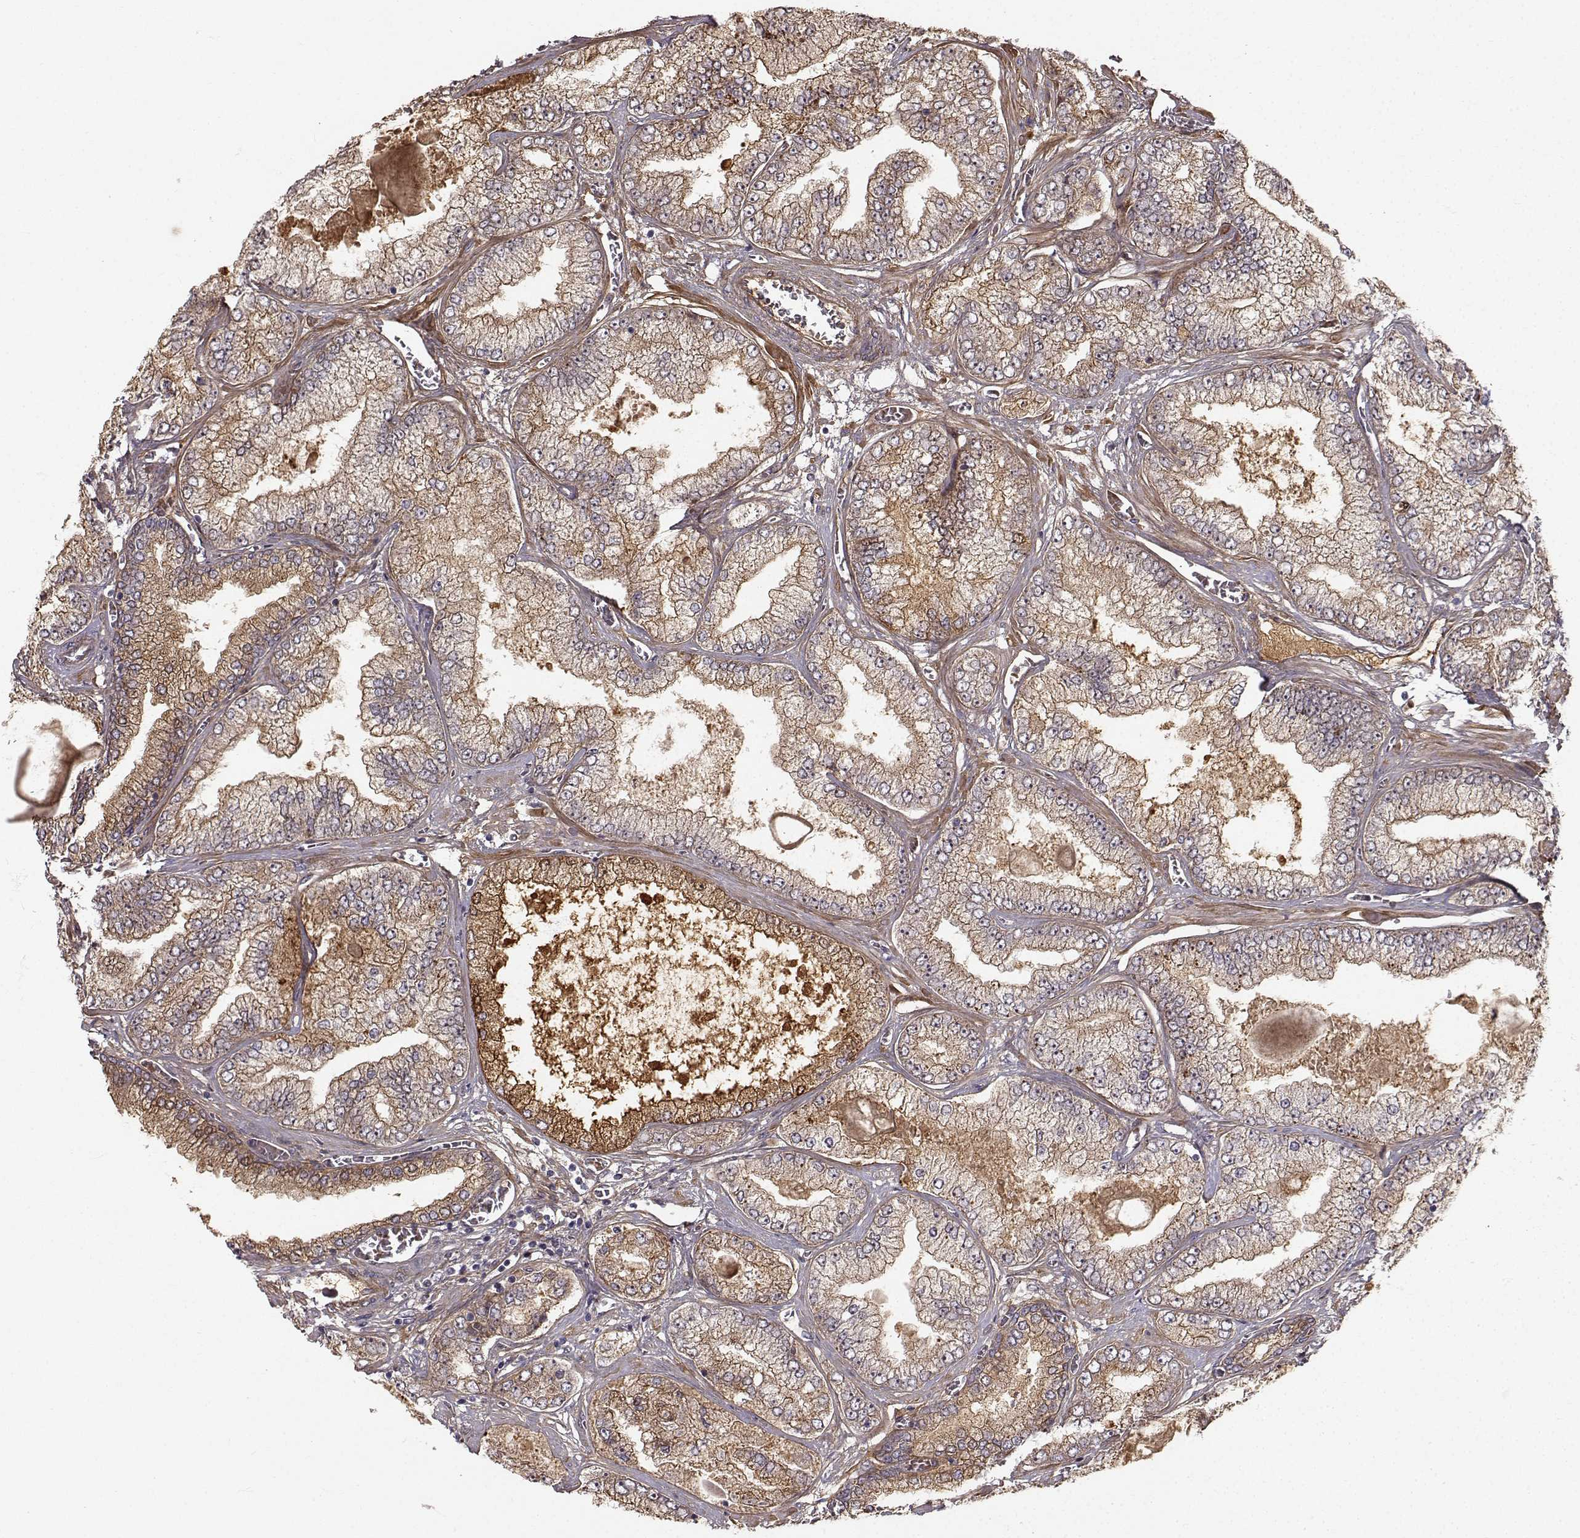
{"staining": {"intensity": "strong", "quantity": "25%-75%", "location": "cytoplasmic/membranous"}, "tissue": "prostate cancer", "cell_type": "Tumor cells", "image_type": "cancer", "snomed": [{"axis": "morphology", "description": "Adenocarcinoma, Low grade"}, {"axis": "topography", "description": "Prostate"}], "caption": "This is an image of immunohistochemistry staining of adenocarcinoma (low-grade) (prostate), which shows strong expression in the cytoplasmic/membranous of tumor cells.", "gene": "APC", "patient": {"sex": "male", "age": 57}}